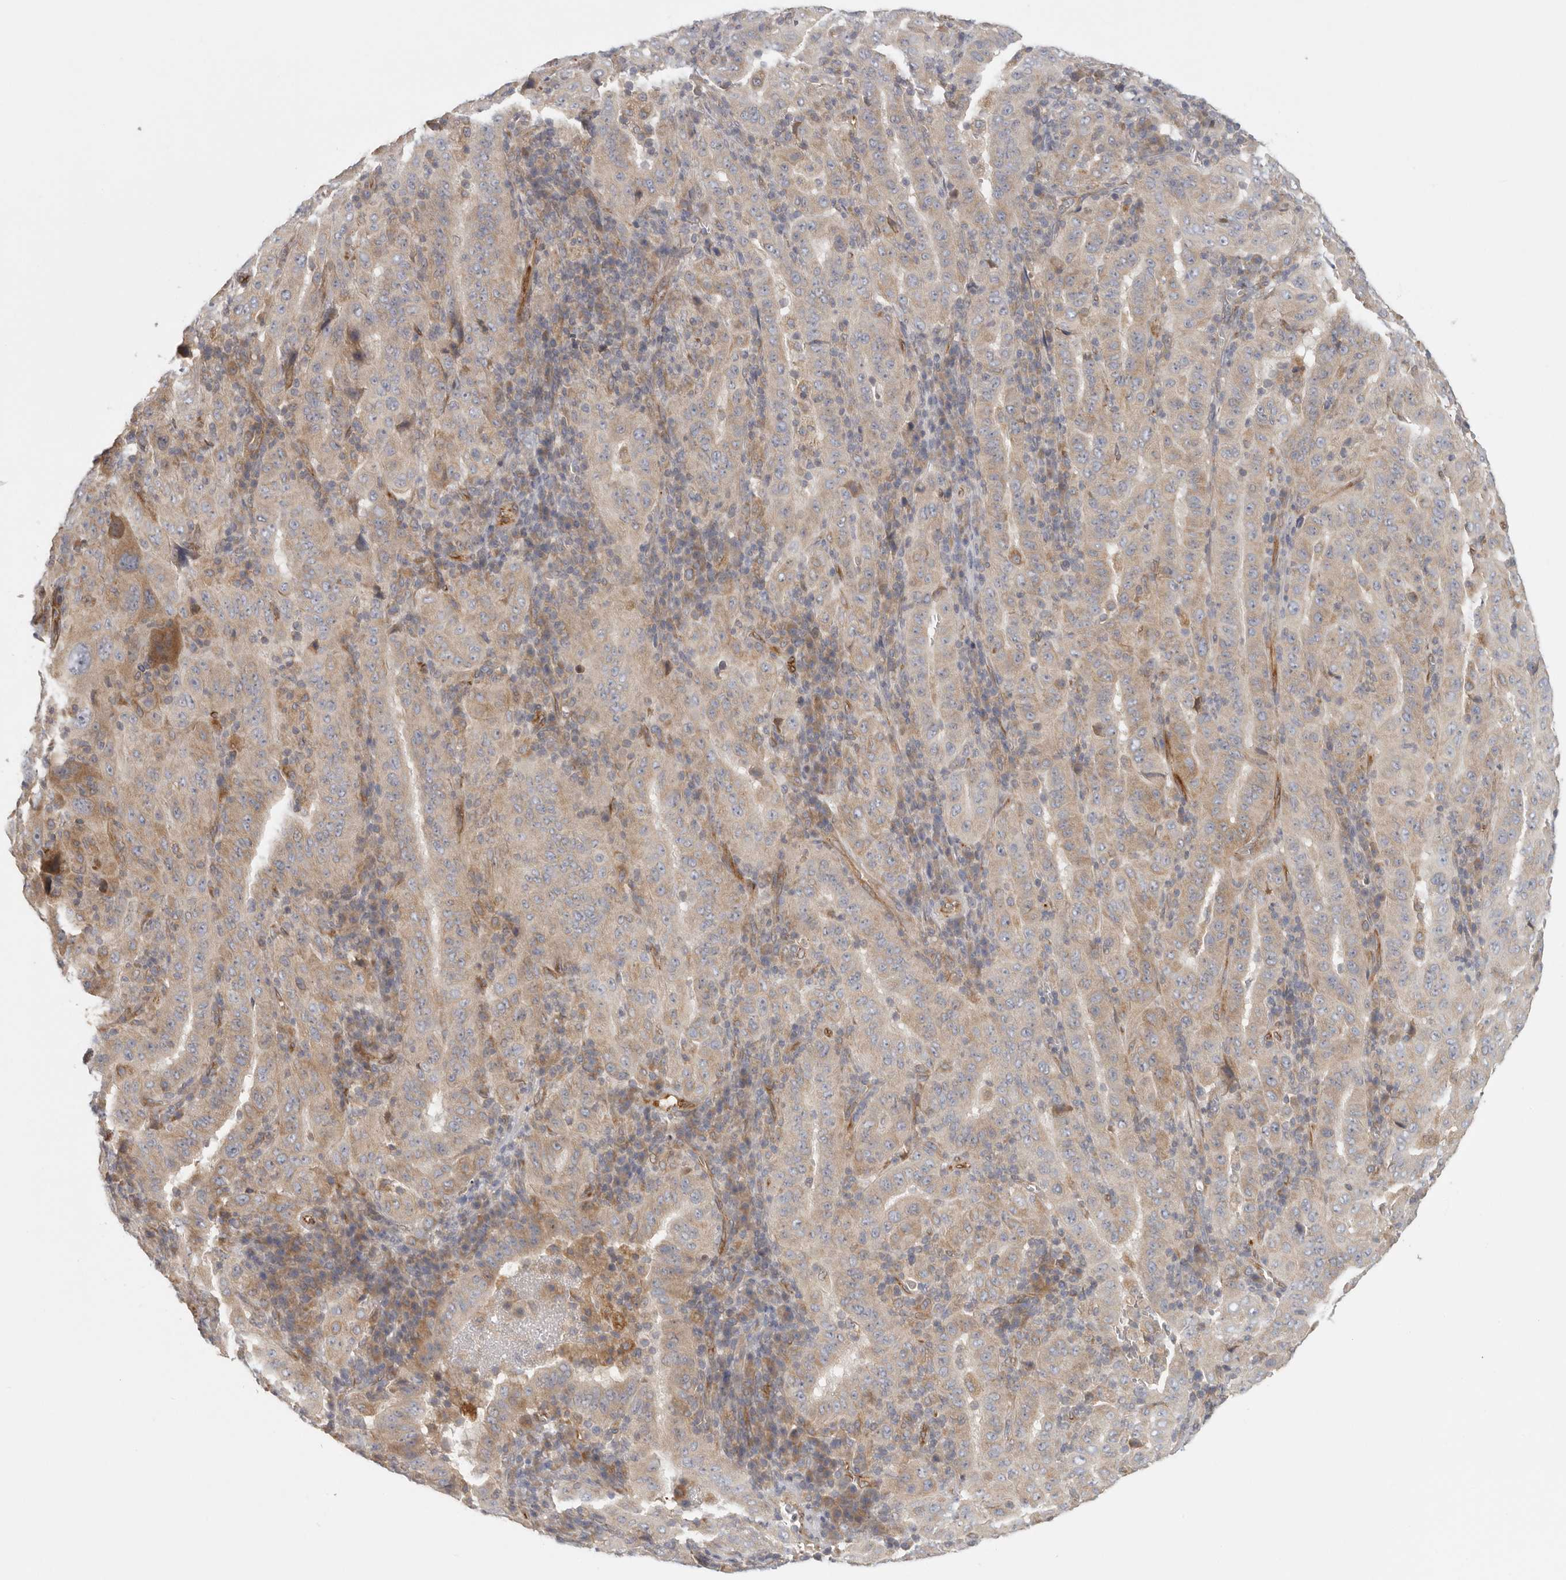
{"staining": {"intensity": "moderate", "quantity": ">75%", "location": "cytoplasmic/membranous"}, "tissue": "pancreatic cancer", "cell_type": "Tumor cells", "image_type": "cancer", "snomed": [{"axis": "morphology", "description": "Adenocarcinoma, NOS"}, {"axis": "topography", "description": "Pancreas"}], "caption": "Immunohistochemical staining of pancreatic cancer exhibits moderate cytoplasmic/membranous protein positivity in about >75% of tumor cells.", "gene": "BCAP29", "patient": {"sex": "male", "age": 63}}